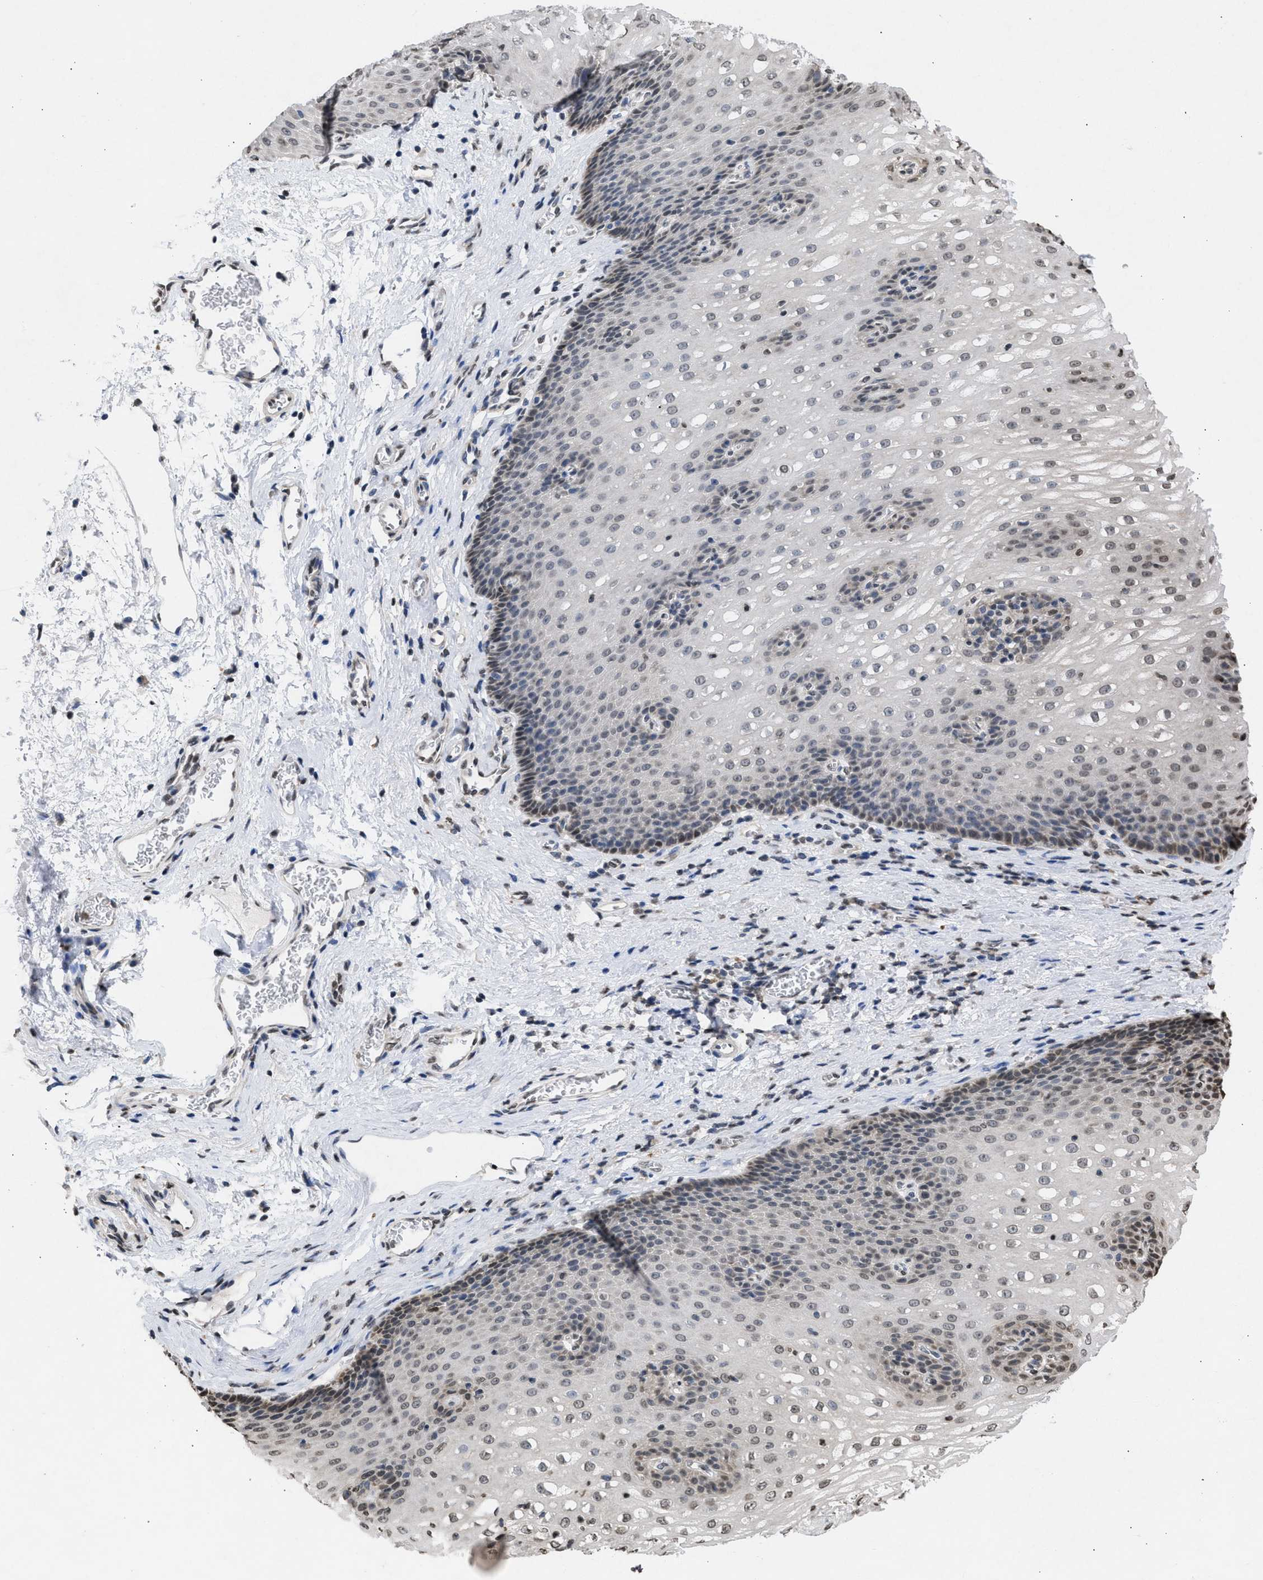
{"staining": {"intensity": "weak", "quantity": "<25%", "location": "nuclear"}, "tissue": "esophagus", "cell_type": "Squamous epithelial cells", "image_type": "normal", "snomed": [{"axis": "morphology", "description": "Normal tissue, NOS"}, {"axis": "topography", "description": "Esophagus"}], "caption": "Esophagus was stained to show a protein in brown. There is no significant positivity in squamous epithelial cells. (DAB immunohistochemistry, high magnification).", "gene": "NUP35", "patient": {"sex": "male", "age": 48}}